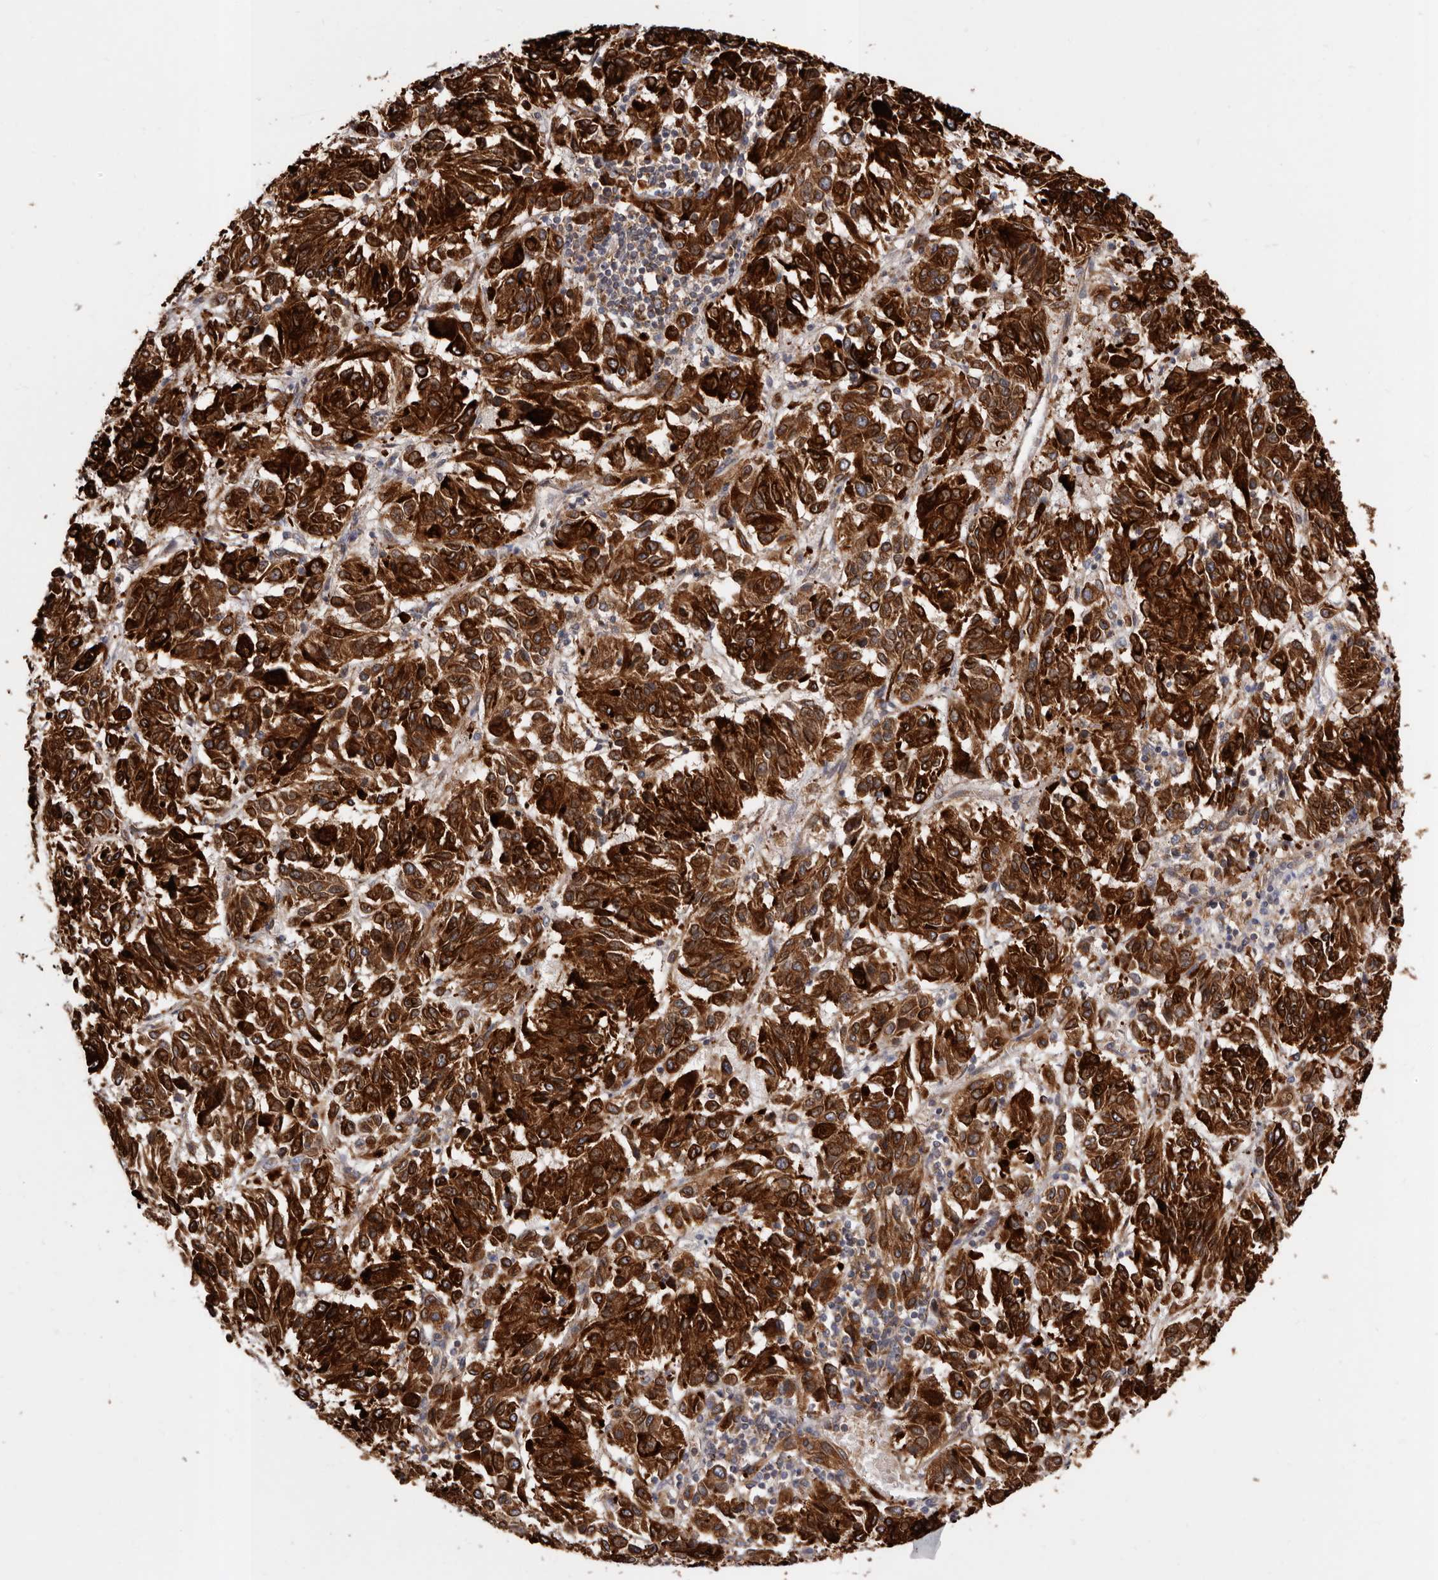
{"staining": {"intensity": "strong", "quantity": ">75%", "location": "cytoplasmic/membranous"}, "tissue": "melanoma", "cell_type": "Tumor cells", "image_type": "cancer", "snomed": [{"axis": "morphology", "description": "Malignant melanoma, Metastatic site"}, {"axis": "topography", "description": "Lung"}], "caption": "About >75% of tumor cells in human melanoma exhibit strong cytoplasmic/membranous protein staining as visualized by brown immunohistochemical staining.", "gene": "COQ8B", "patient": {"sex": "male", "age": 64}}